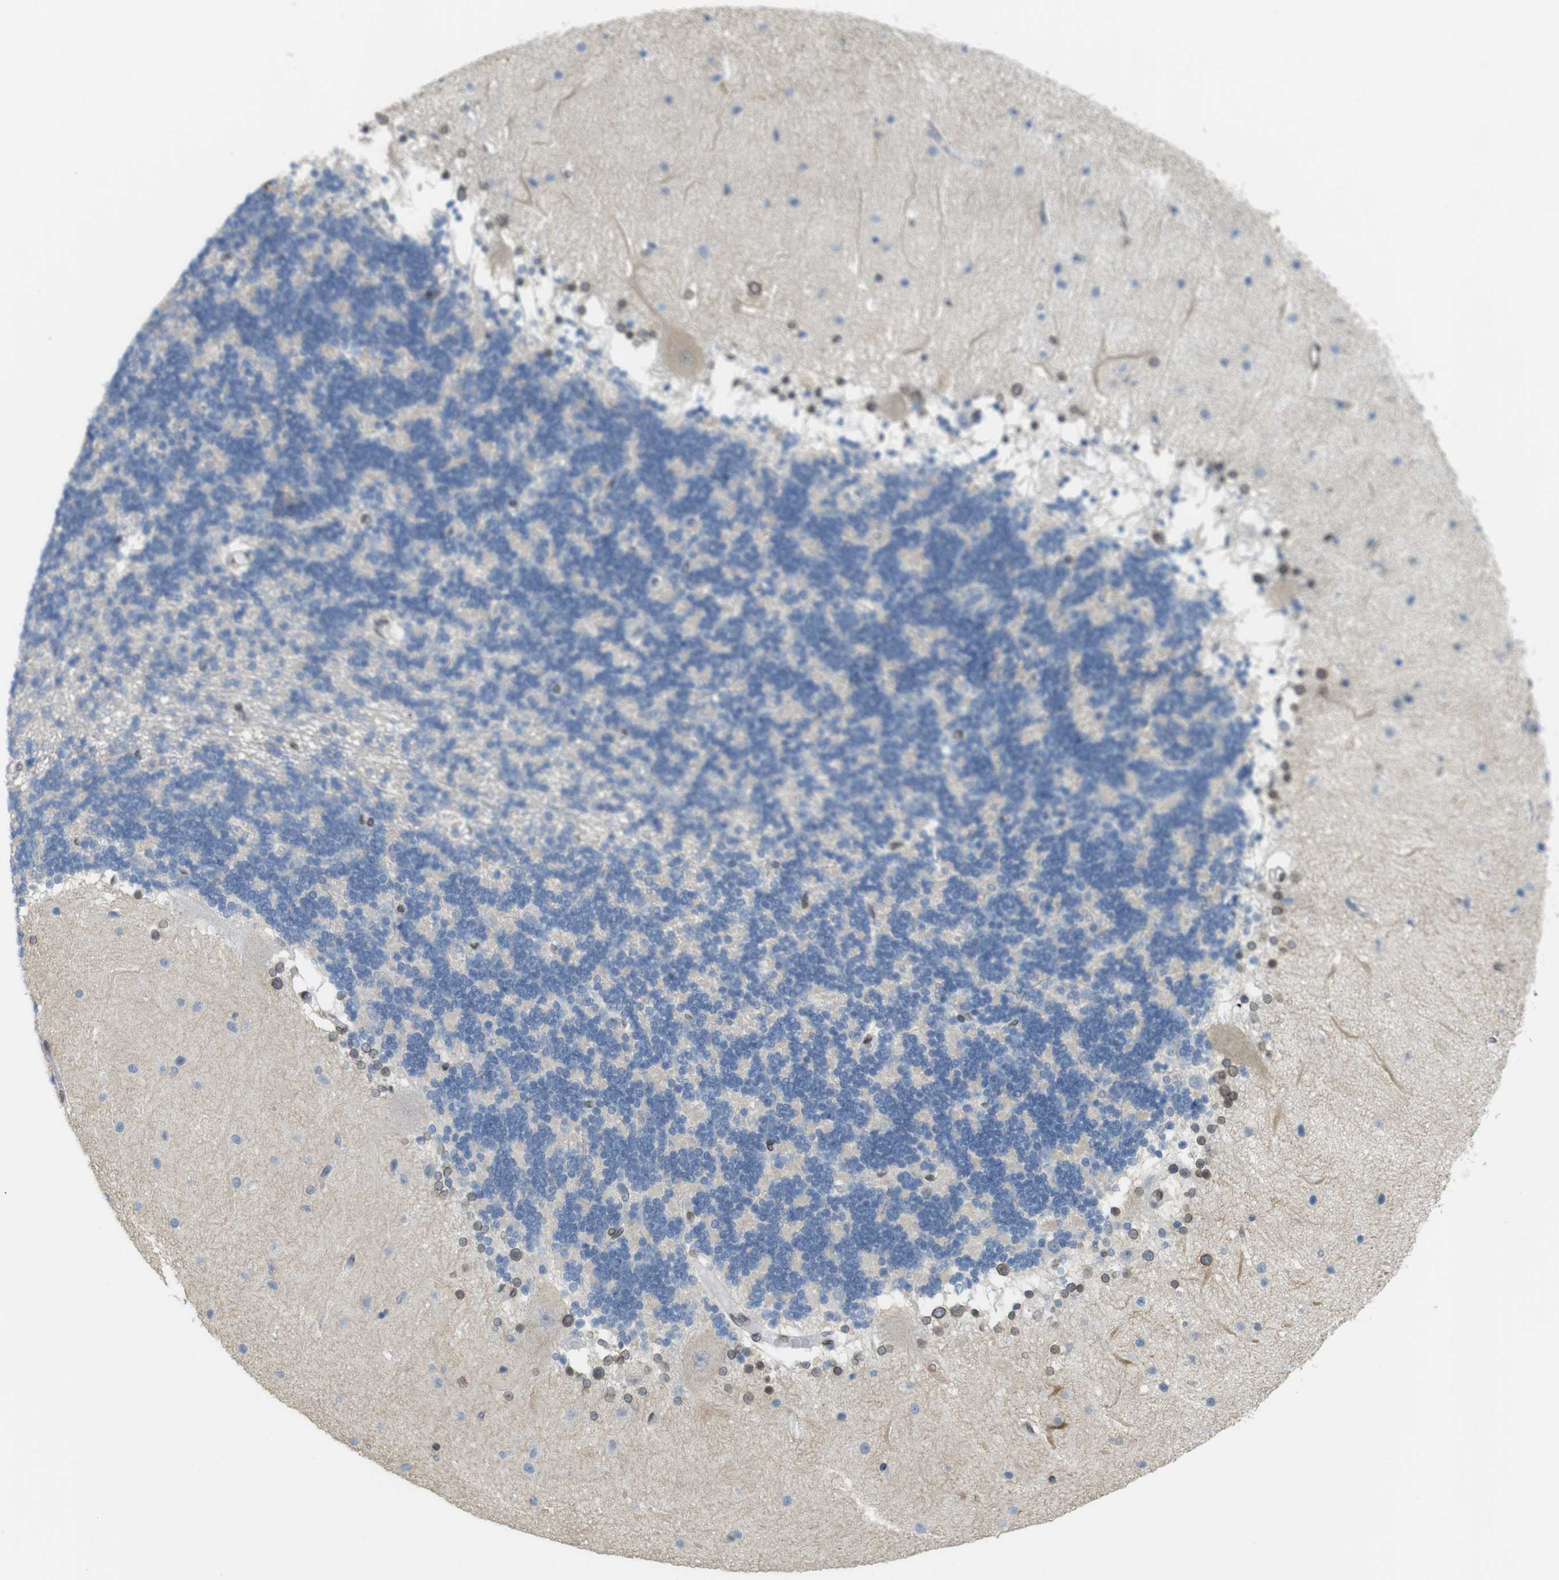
{"staining": {"intensity": "negative", "quantity": "none", "location": "none"}, "tissue": "cerebellum", "cell_type": "Cells in granular layer", "image_type": "normal", "snomed": [{"axis": "morphology", "description": "Normal tissue, NOS"}, {"axis": "topography", "description": "Cerebellum"}], "caption": "The image reveals no staining of cells in granular layer in unremarkable cerebellum.", "gene": "ARL6IP6", "patient": {"sex": "female", "age": 54}}